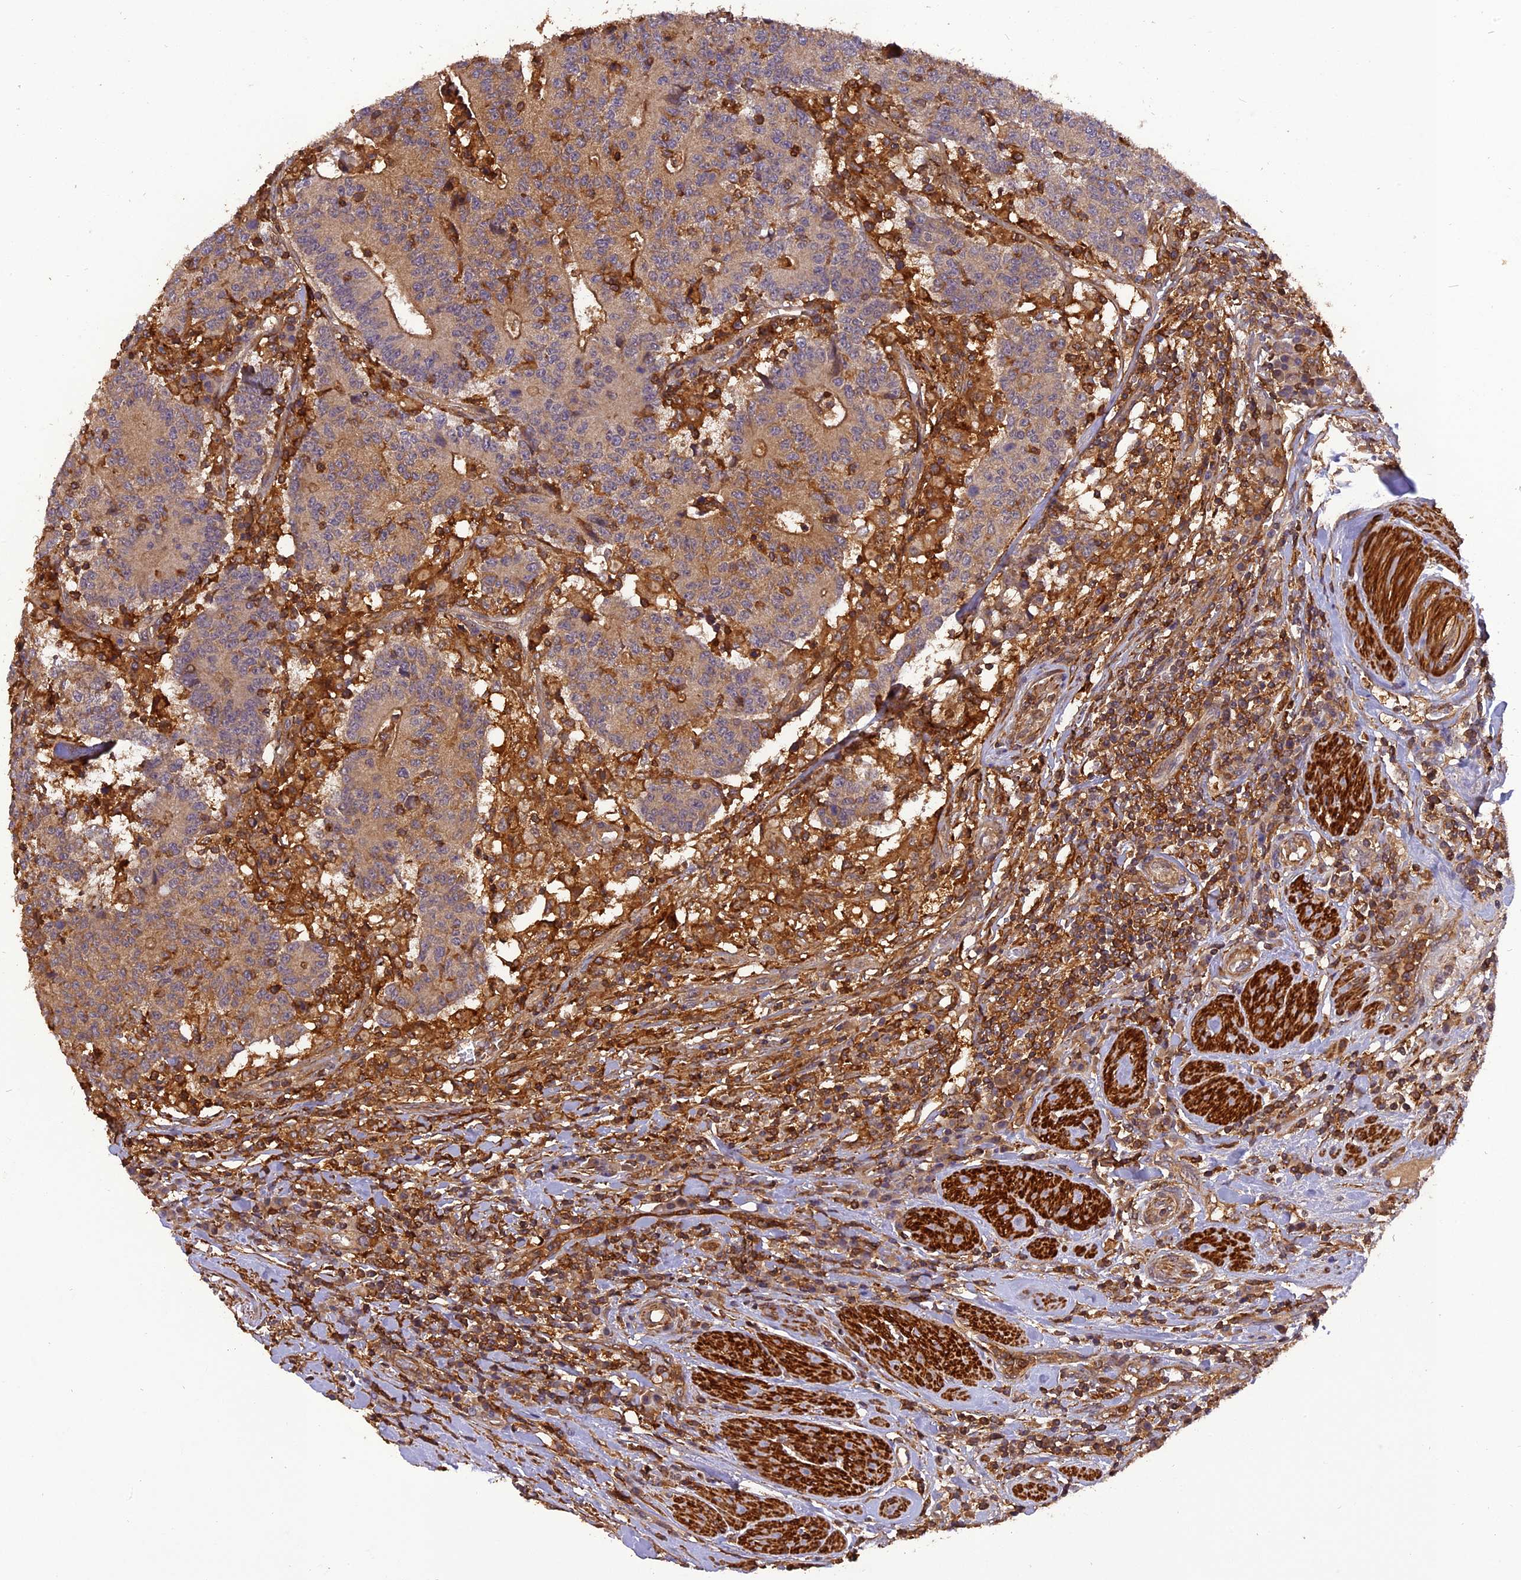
{"staining": {"intensity": "moderate", "quantity": "25%-75%", "location": "cytoplasmic/membranous"}, "tissue": "colorectal cancer", "cell_type": "Tumor cells", "image_type": "cancer", "snomed": [{"axis": "morphology", "description": "Adenocarcinoma, NOS"}, {"axis": "topography", "description": "Colon"}], "caption": "IHC (DAB) staining of human adenocarcinoma (colorectal) exhibits moderate cytoplasmic/membranous protein positivity in about 25%-75% of tumor cells.", "gene": "STOML1", "patient": {"sex": "female", "age": 75}}